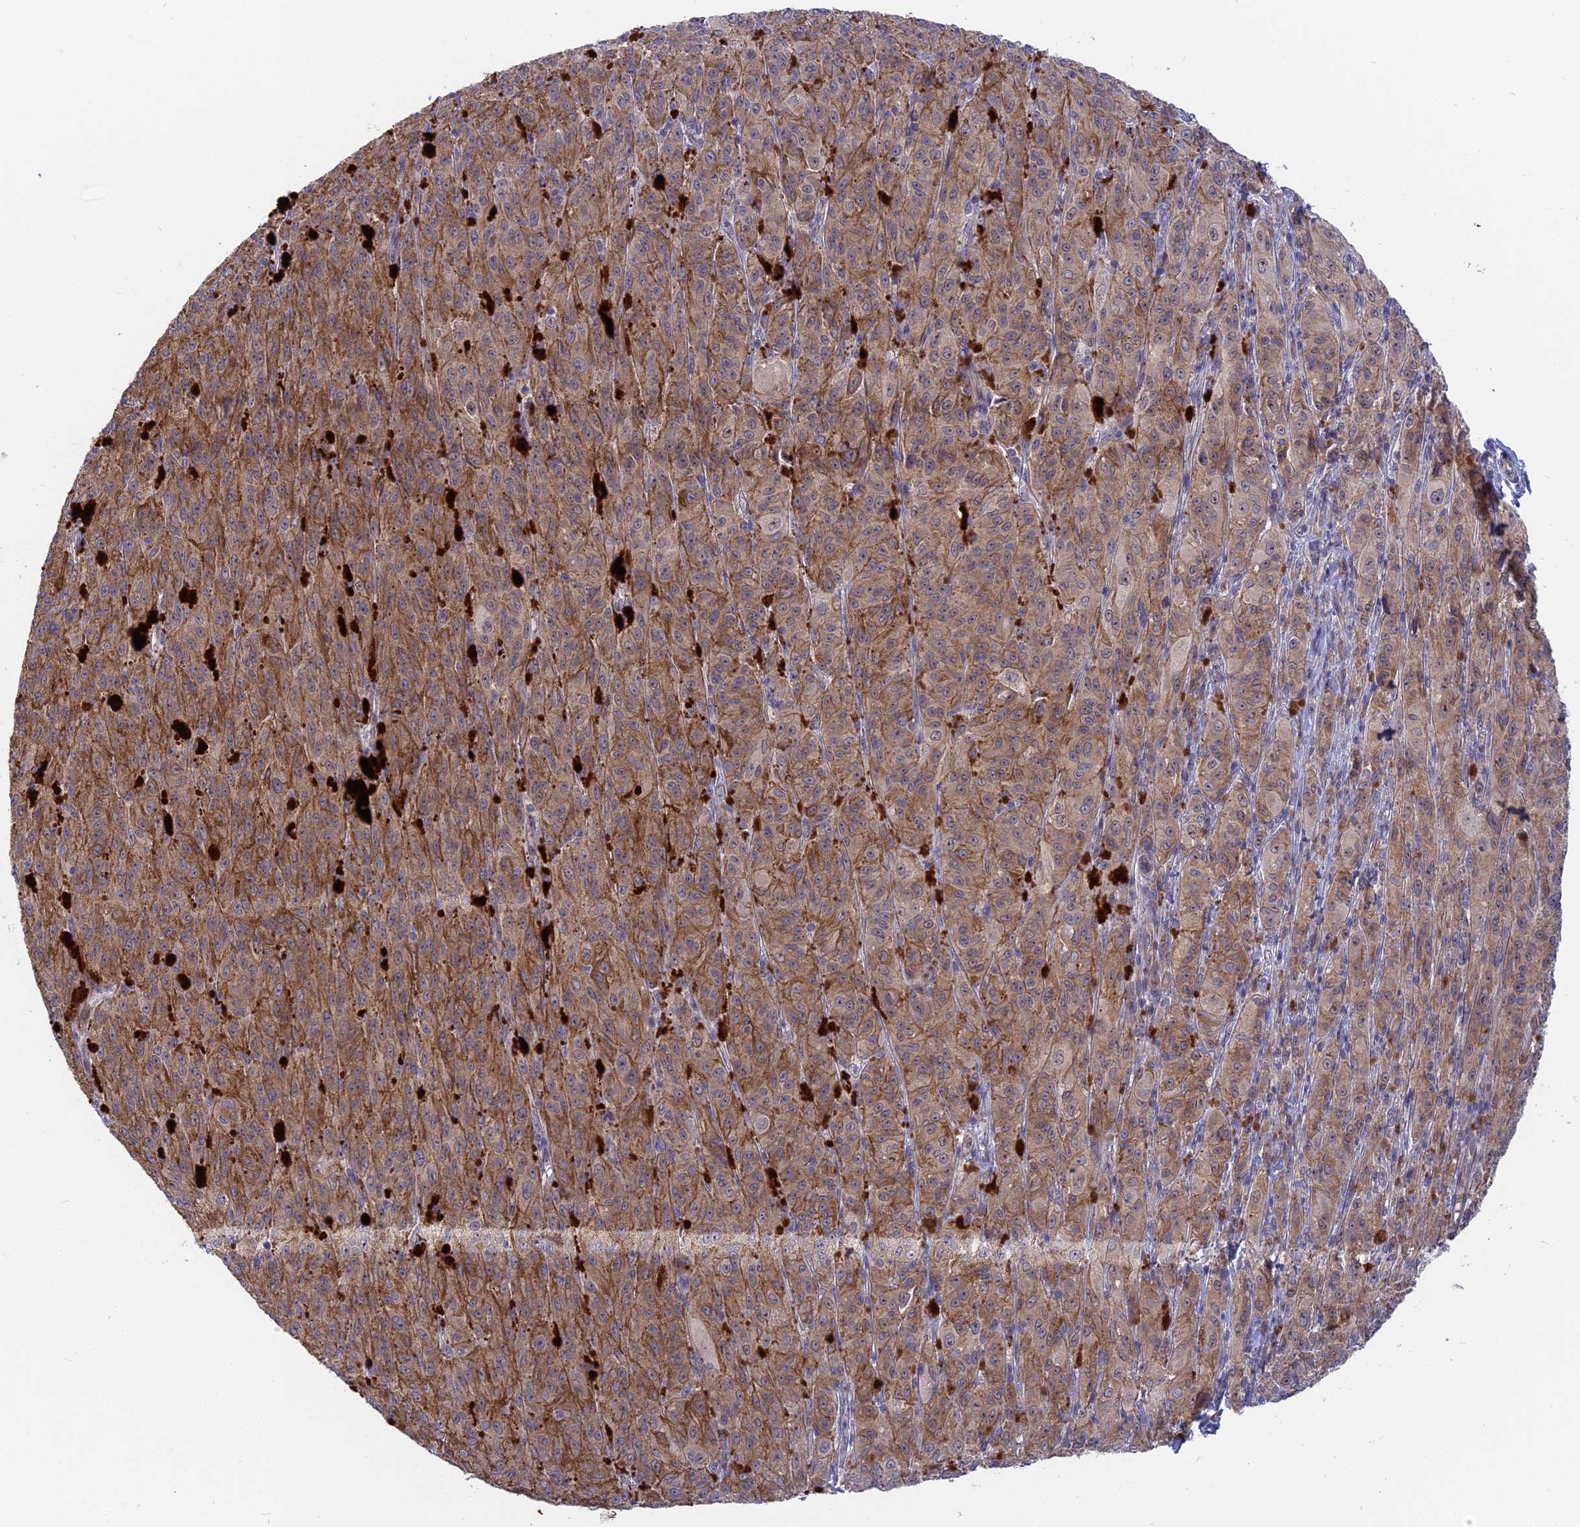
{"staining": {"intensity": "moderate", "quantity": ">75%", "location": "cytoplasmic/membranous"}, "tissue": "melanoma", "cell_type": "Tumor cells", "image_type": "cancer", "snomed": [{"axis": "morphology", "description": "Malignant melanoma, NOS"}, {"axis": "topography", "description": "Skin"}], "caption": "Malignant melanoma stained with DAB (3,3'-diaminobenzidine) immunohistochemistry (IHC) demonstrates medium levels of moderate cytoplasmic/membranous positivity in approximately >75% of tumor cells. (Brightfield microscopy of DAB IHC at high magnification).", "gene": "TENT4B", "patient": {"sex": "female", "age": 52}}